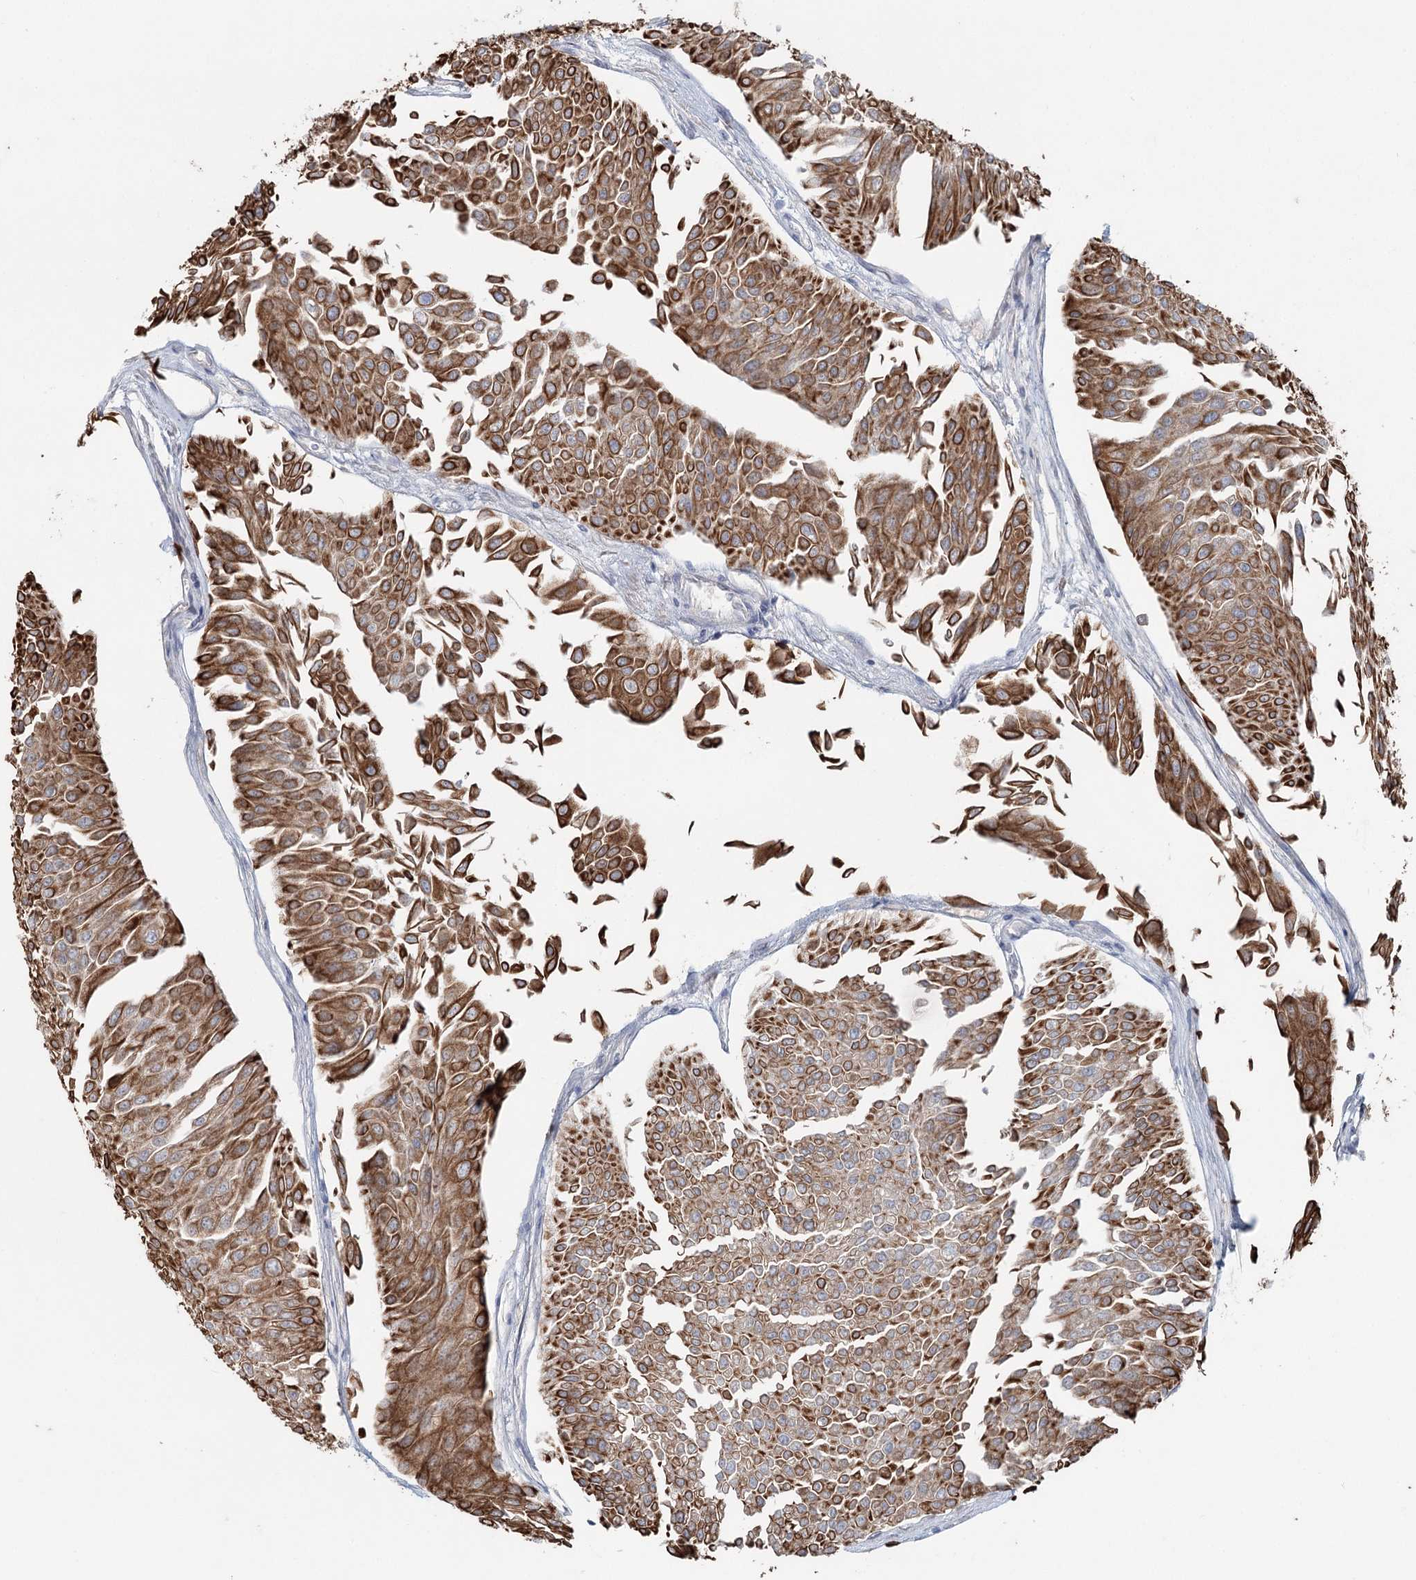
{"staining": {"intensity": "strong", "quantity": ">75%", "location": "cytoplasmic/membranous"}, "tissue": "urothelial cancer", "cell_type": "Tumor cells", "image_type": "cancer", "snomed": [{"axis": "morphology", "description": "Urothelial carcinoma, Low grade"}, {"axis": "topography", "description": "Urinary bladder"}], "caption": "IHC photomicrograph of human urothelial carcinoma (low-grade) stained for a protein (brown), which reveals high levels of strong cytoplasmic/membranous positivity in approximately >75% of tumor cells.", "gene": "FBXO7", "patient": {"sex": "male", "age": 67}}